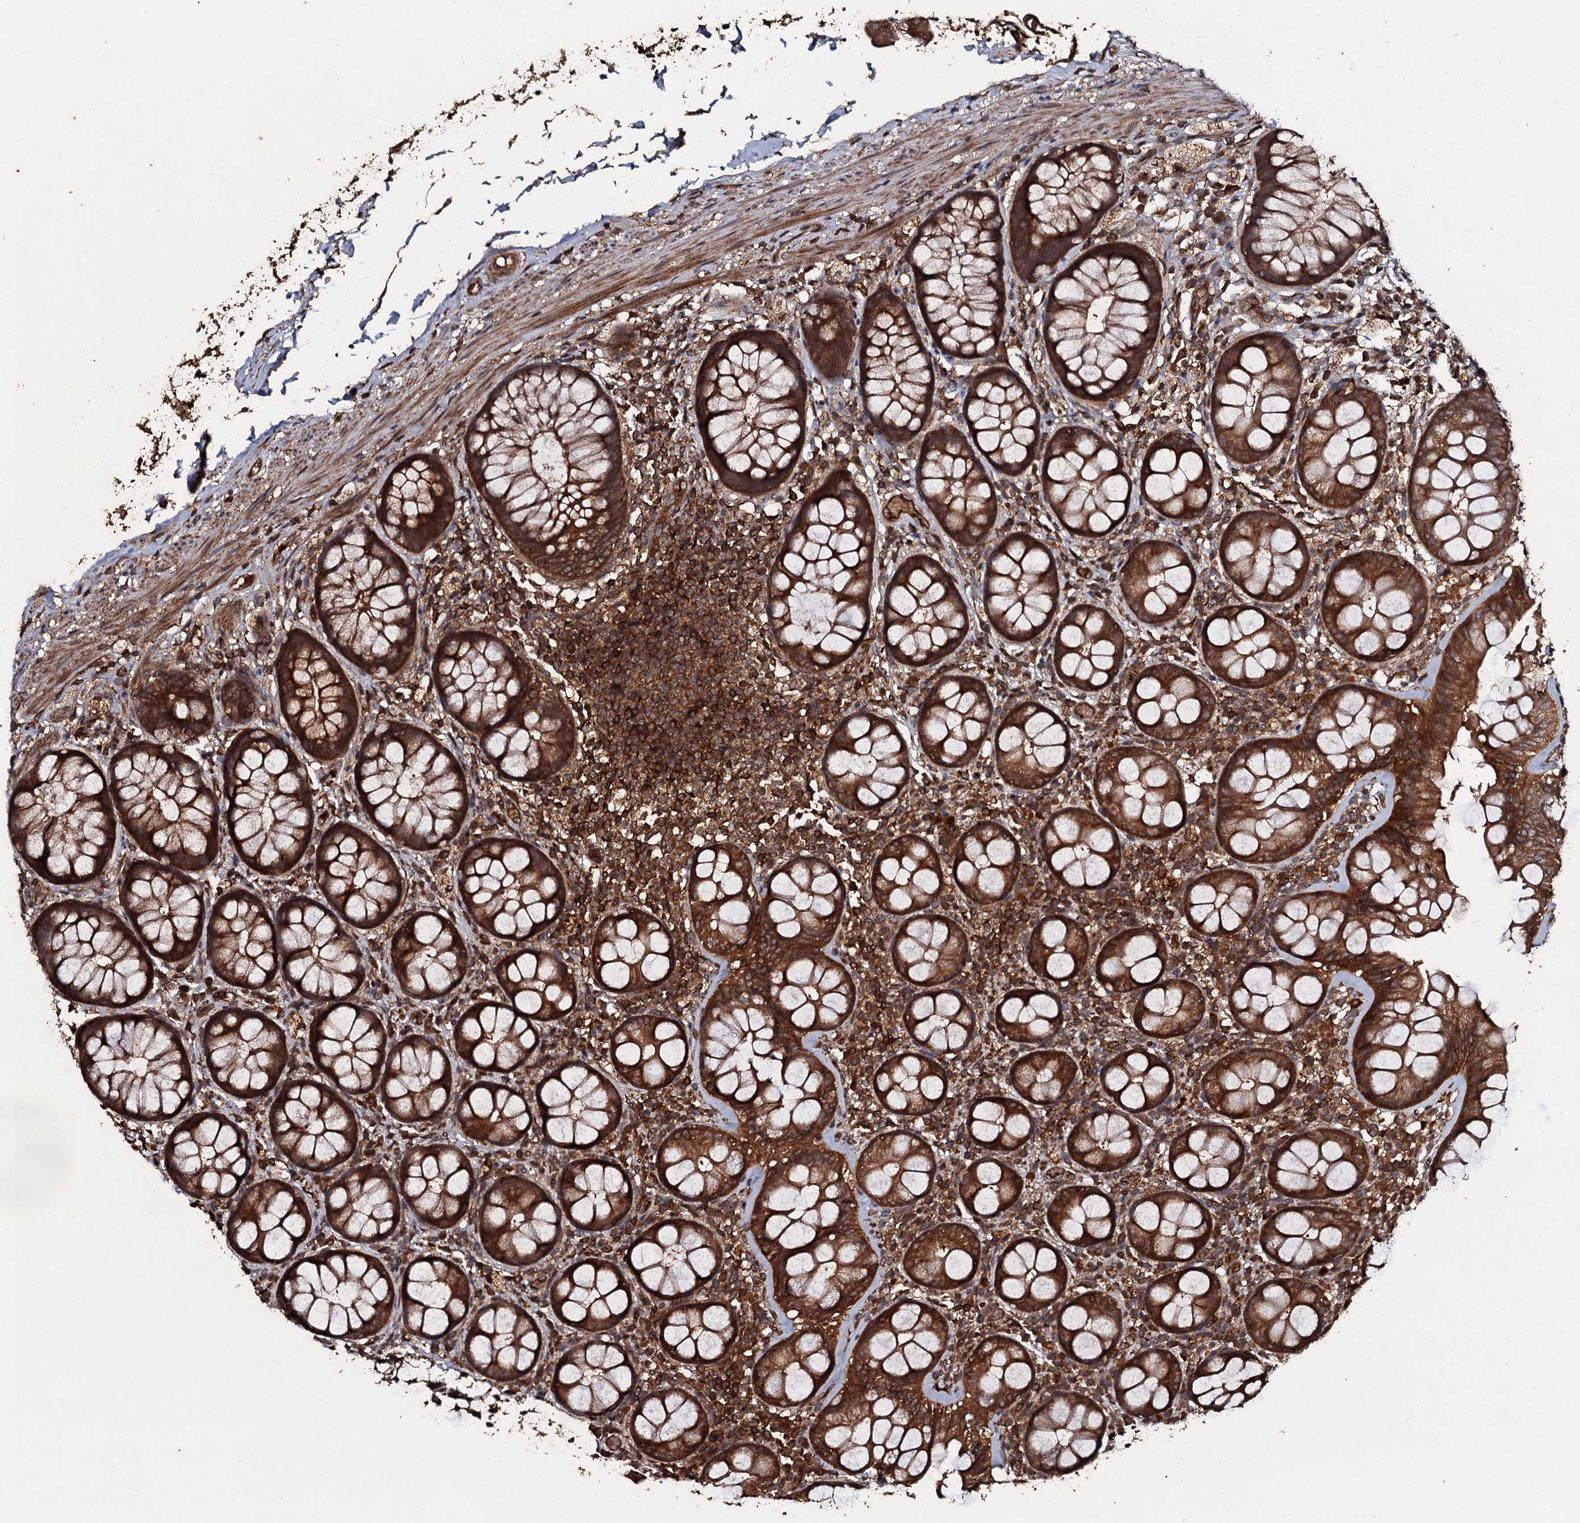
{"staining": {"intensity": "strong", "quantity": ">75%", "location": "cytoplasmic/membranous"}, "tissue": "rectum", "cell_type": "Glandular cells", "image_type": "normal", "snomed": [{"axis": "morphology", "description": "Normal tissue, NOS"}, {"axis": "topography", "description": "Rectum"}], "caption": "A high-resolution image shows immunohistochemistry (IHC) staining of normal rectum, which reveals strong cytoplasmic/membranous positivity in approximately >75% of glandular cells.", "gene": "ADGRG3", "patient": {"sex": "male", "age": 83}}